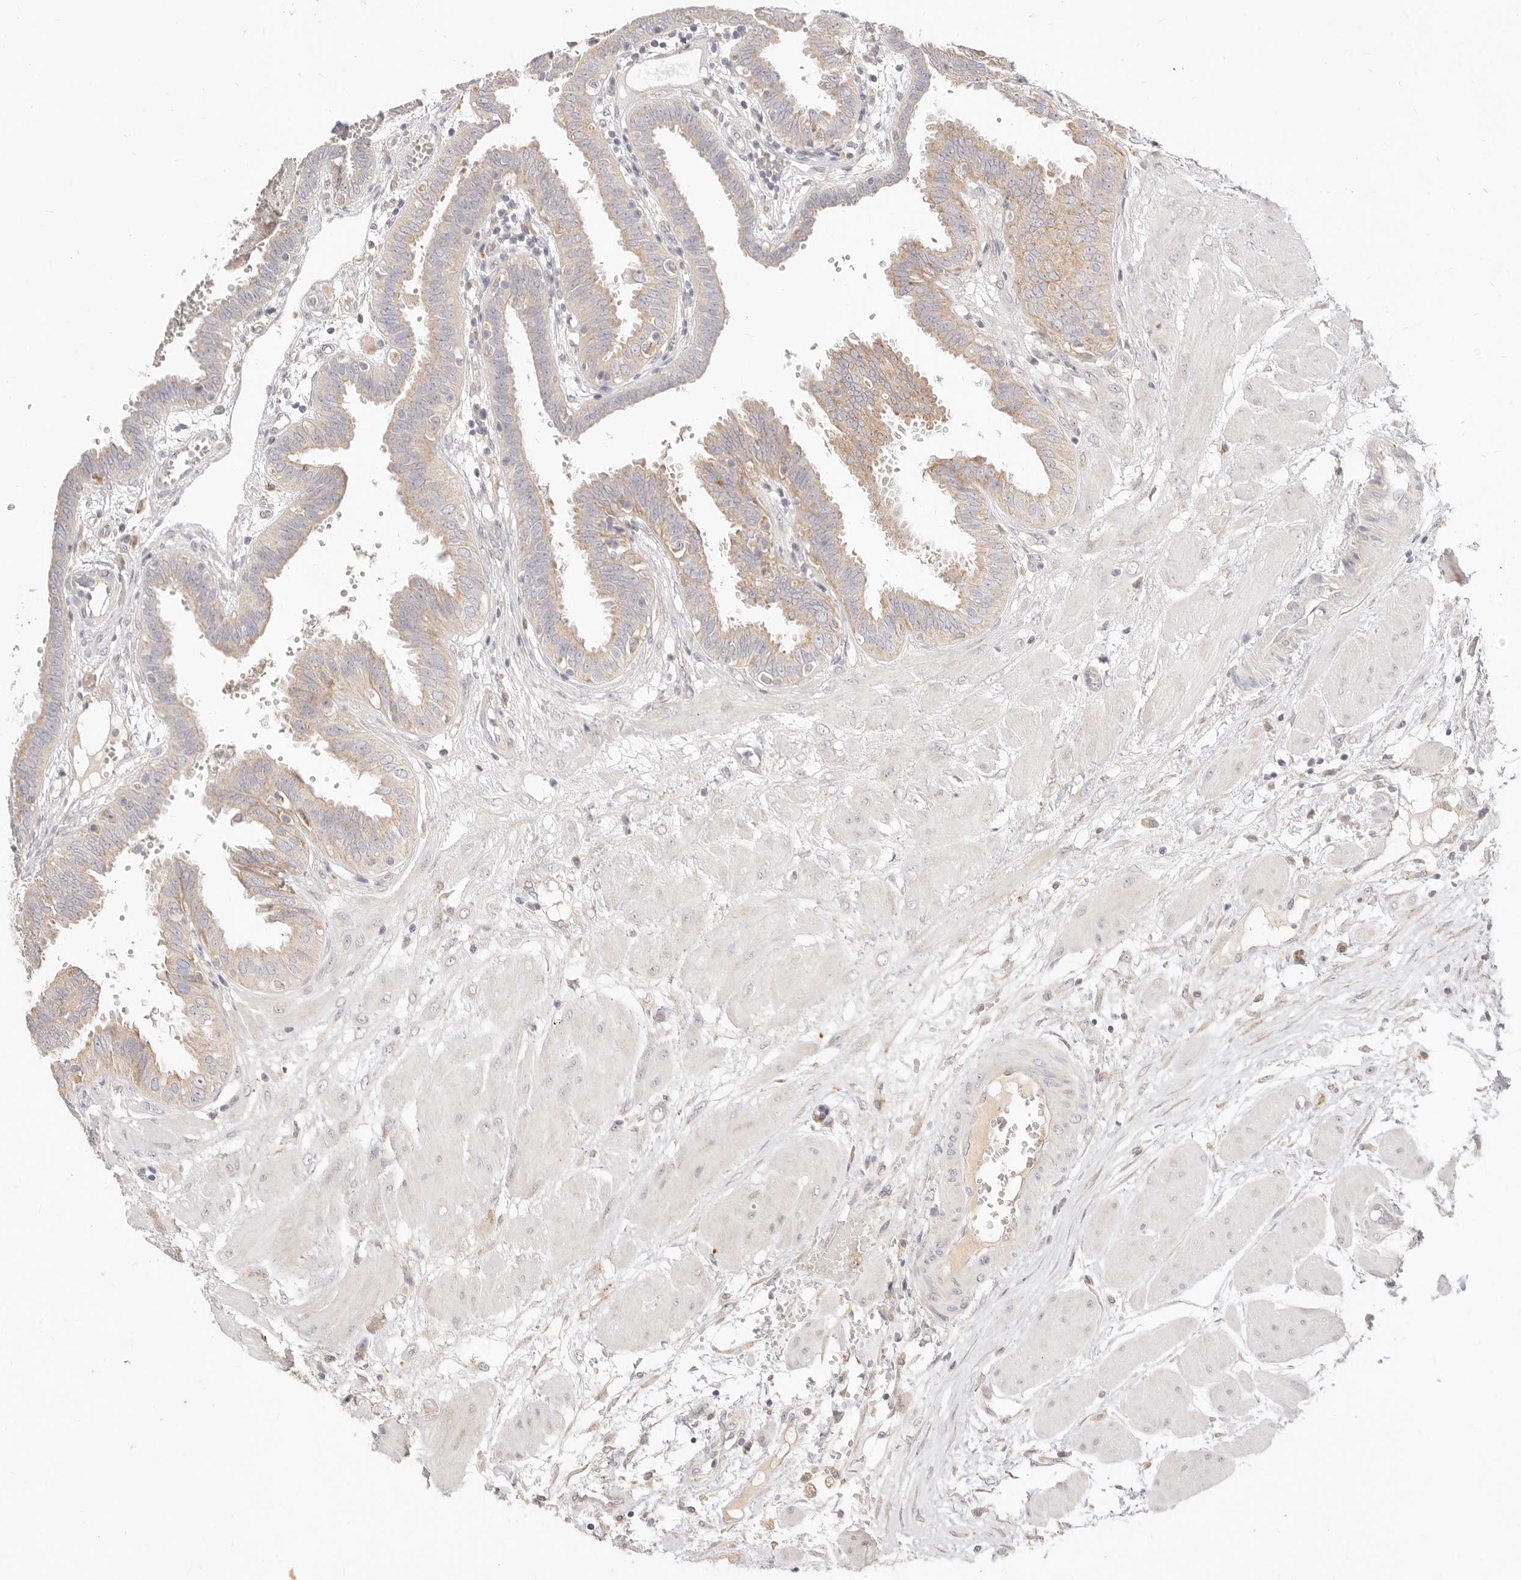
{"staining": {"intensity": "weak", "quantity": "25%-75%", "location": "cytoplasmic/membranous"}, "tissue": "fallopian tube", "cell_type": "Glandular cells", "image_type": "normal", "snomed": [{"axis": "morphology", "description": "Normal tissue, NOS"}, {"axis": "topography", "description": "Fallopian tube"}, {"axis": "topography", "description": "Placenta"}], "caption": "Glandular cells reveal low levels of weak cytoplasmic/membranous staining in about 25%-75% of cells in benign human fallopian tube.", "gene": "ACOX1", "patient": {"sex": "female", "age": 32}}